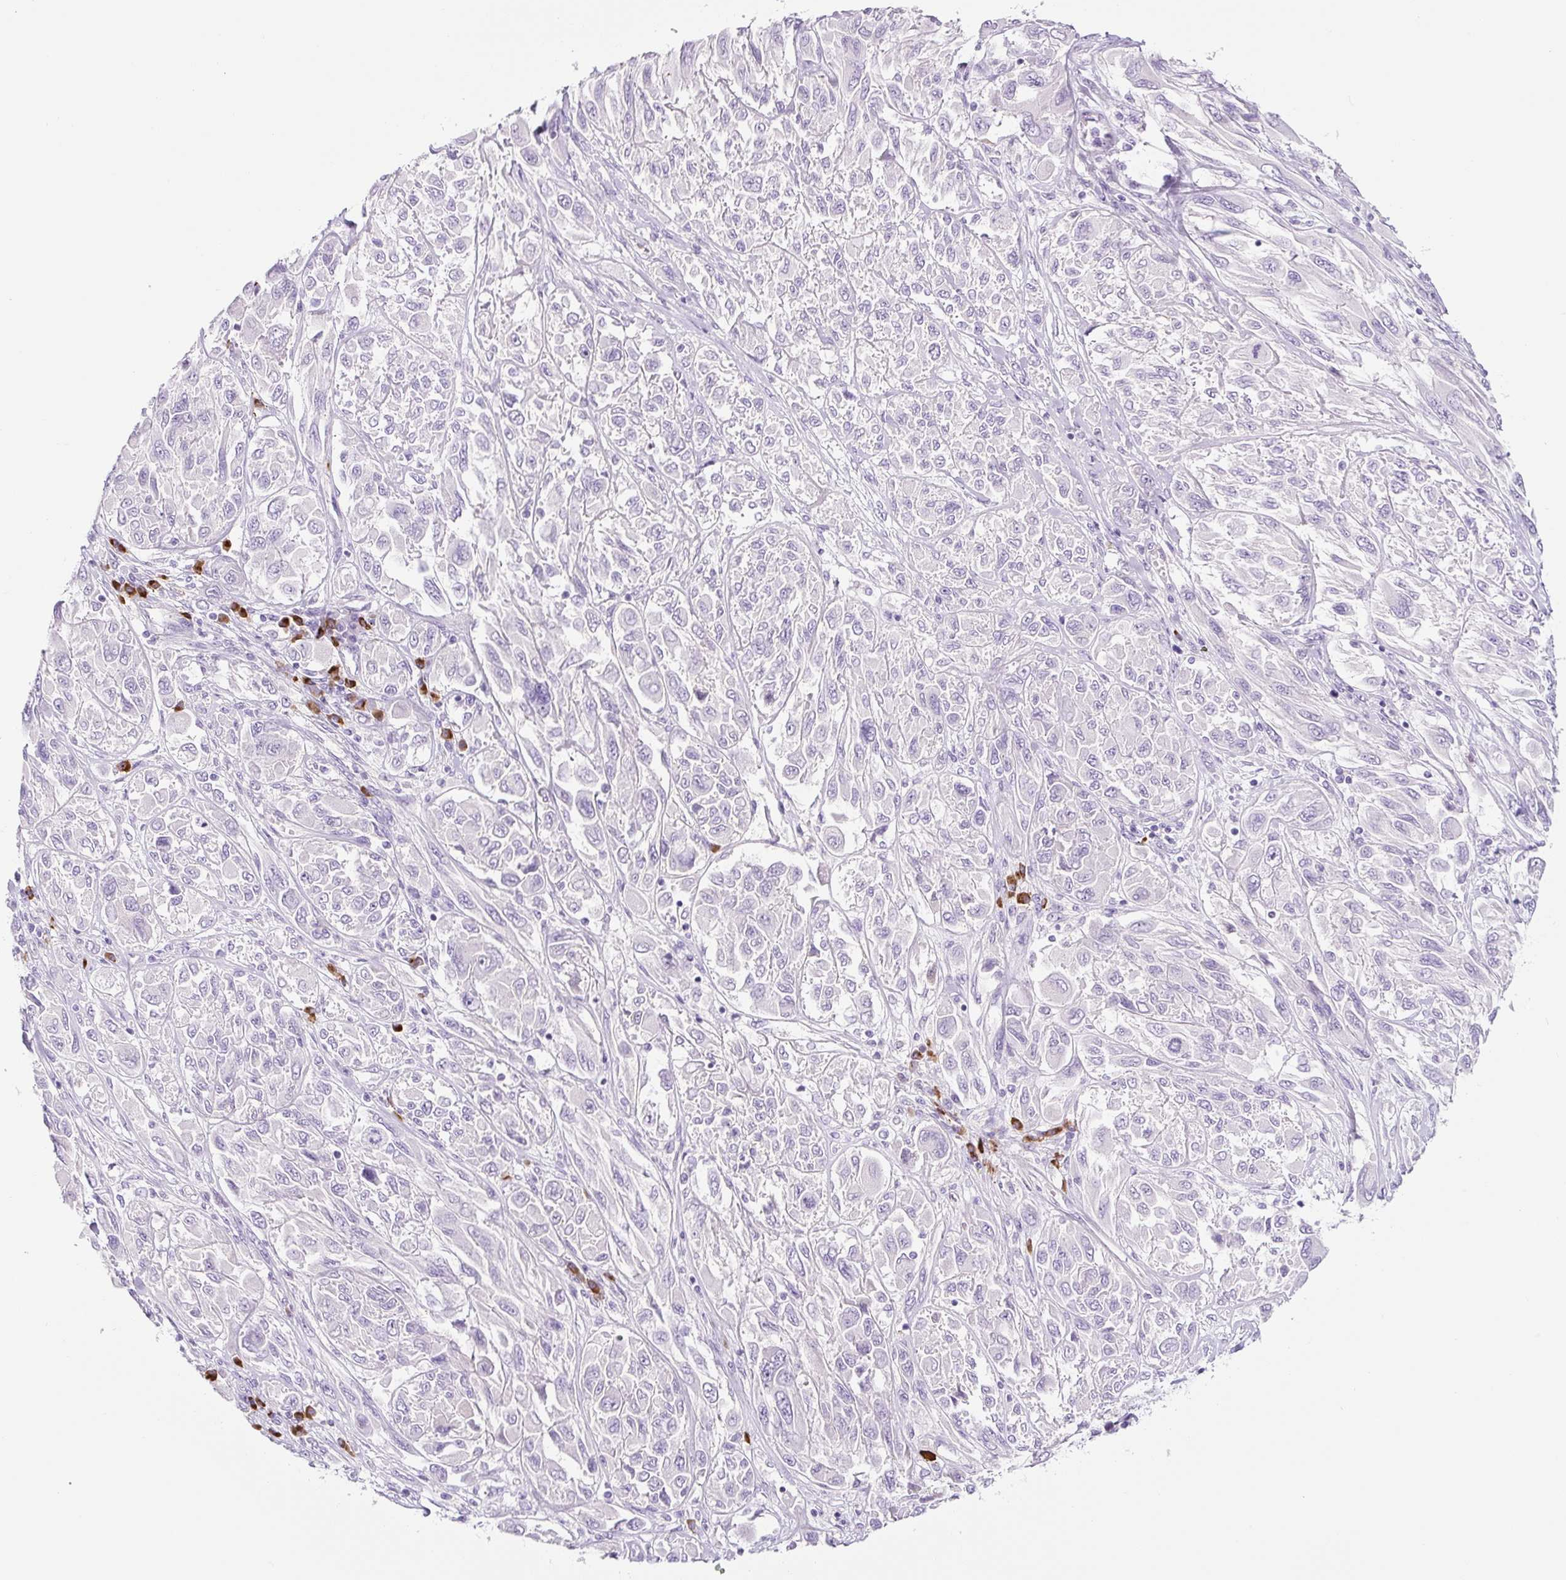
{"staining": {"intensity": "negative", "quantity": "none", "location": "none"}, "tissue": "melanoma", "cell_type": "Tumor cells", "image_type": "cancer", "snomed": [{"axis": "morphology", "description": "Malignant melanoma, NOS"}, {"axis": "topography", "description": "Skin"}], "caption": "Protein analysis of malignant melanoma displays no significant expression in tumor cells.", "gene": "RNF212B", "patient": {"sex": "female", "age": 91}}